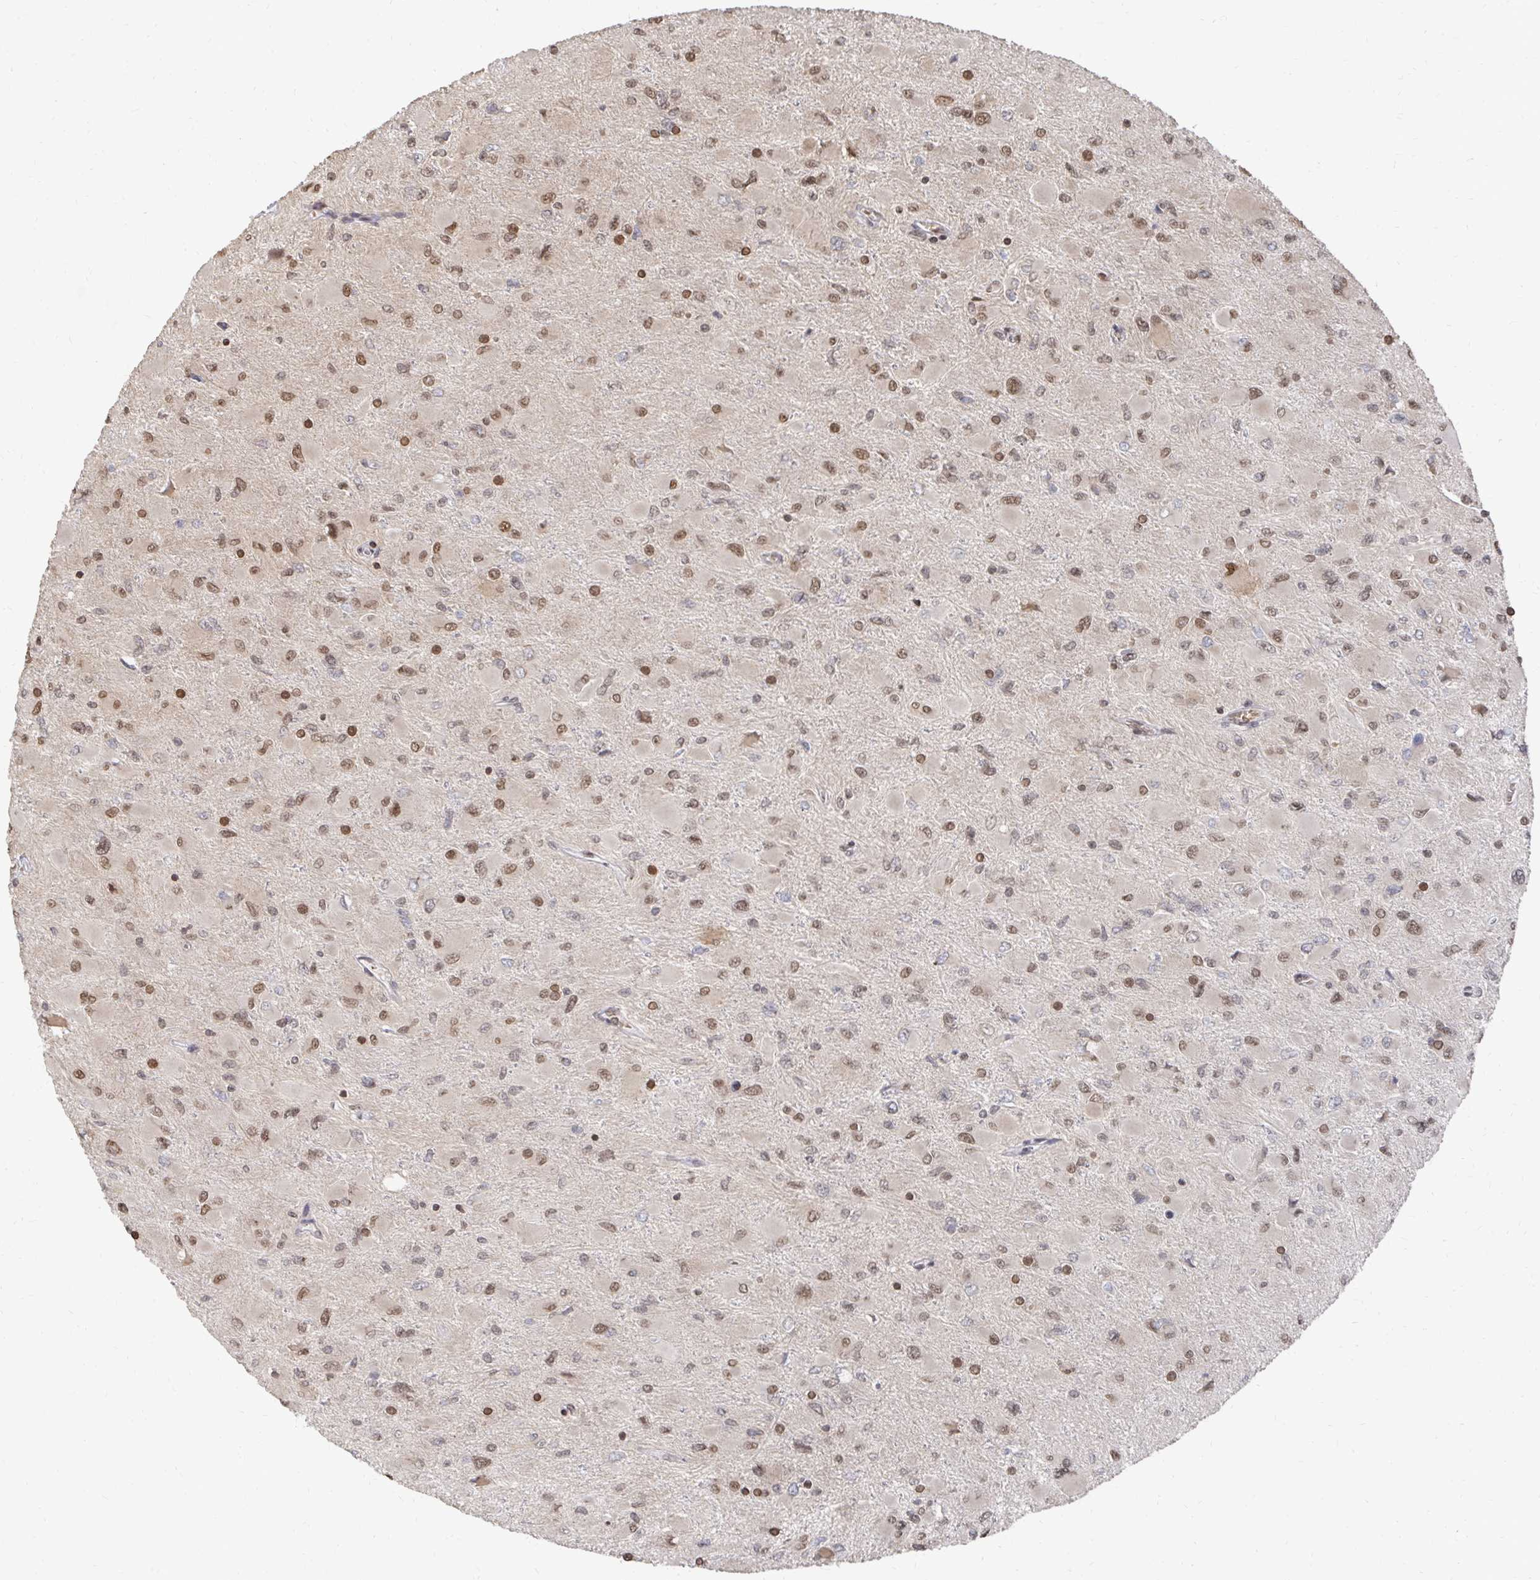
{"staining": {"intensity": "moderate", "quantity": ">75%", "location": "nuclear"}, "tissue": "glioma", "cell_type": "Tumor cells", "image_type": "cancer", "snomed": [{"axis": "morphology", "description": "Glioma, malignant, High grade"}, {"axis": "topography", "description": "Cerebral cortex"}], "caption": "Glioma was stained to show a protein in brown. There is medium levels of moderate nuclear expression in approximately >75% of tumor cells. The staining was performed using DAB (3,3'-diaminobenzidine) to visualize the protein expression in brown, while the nuclei were stained in blue with hematoxylin (Magnification: 20x).", "gene": "GTF3C6", "patient": {"sex": "female", "age": 36}}